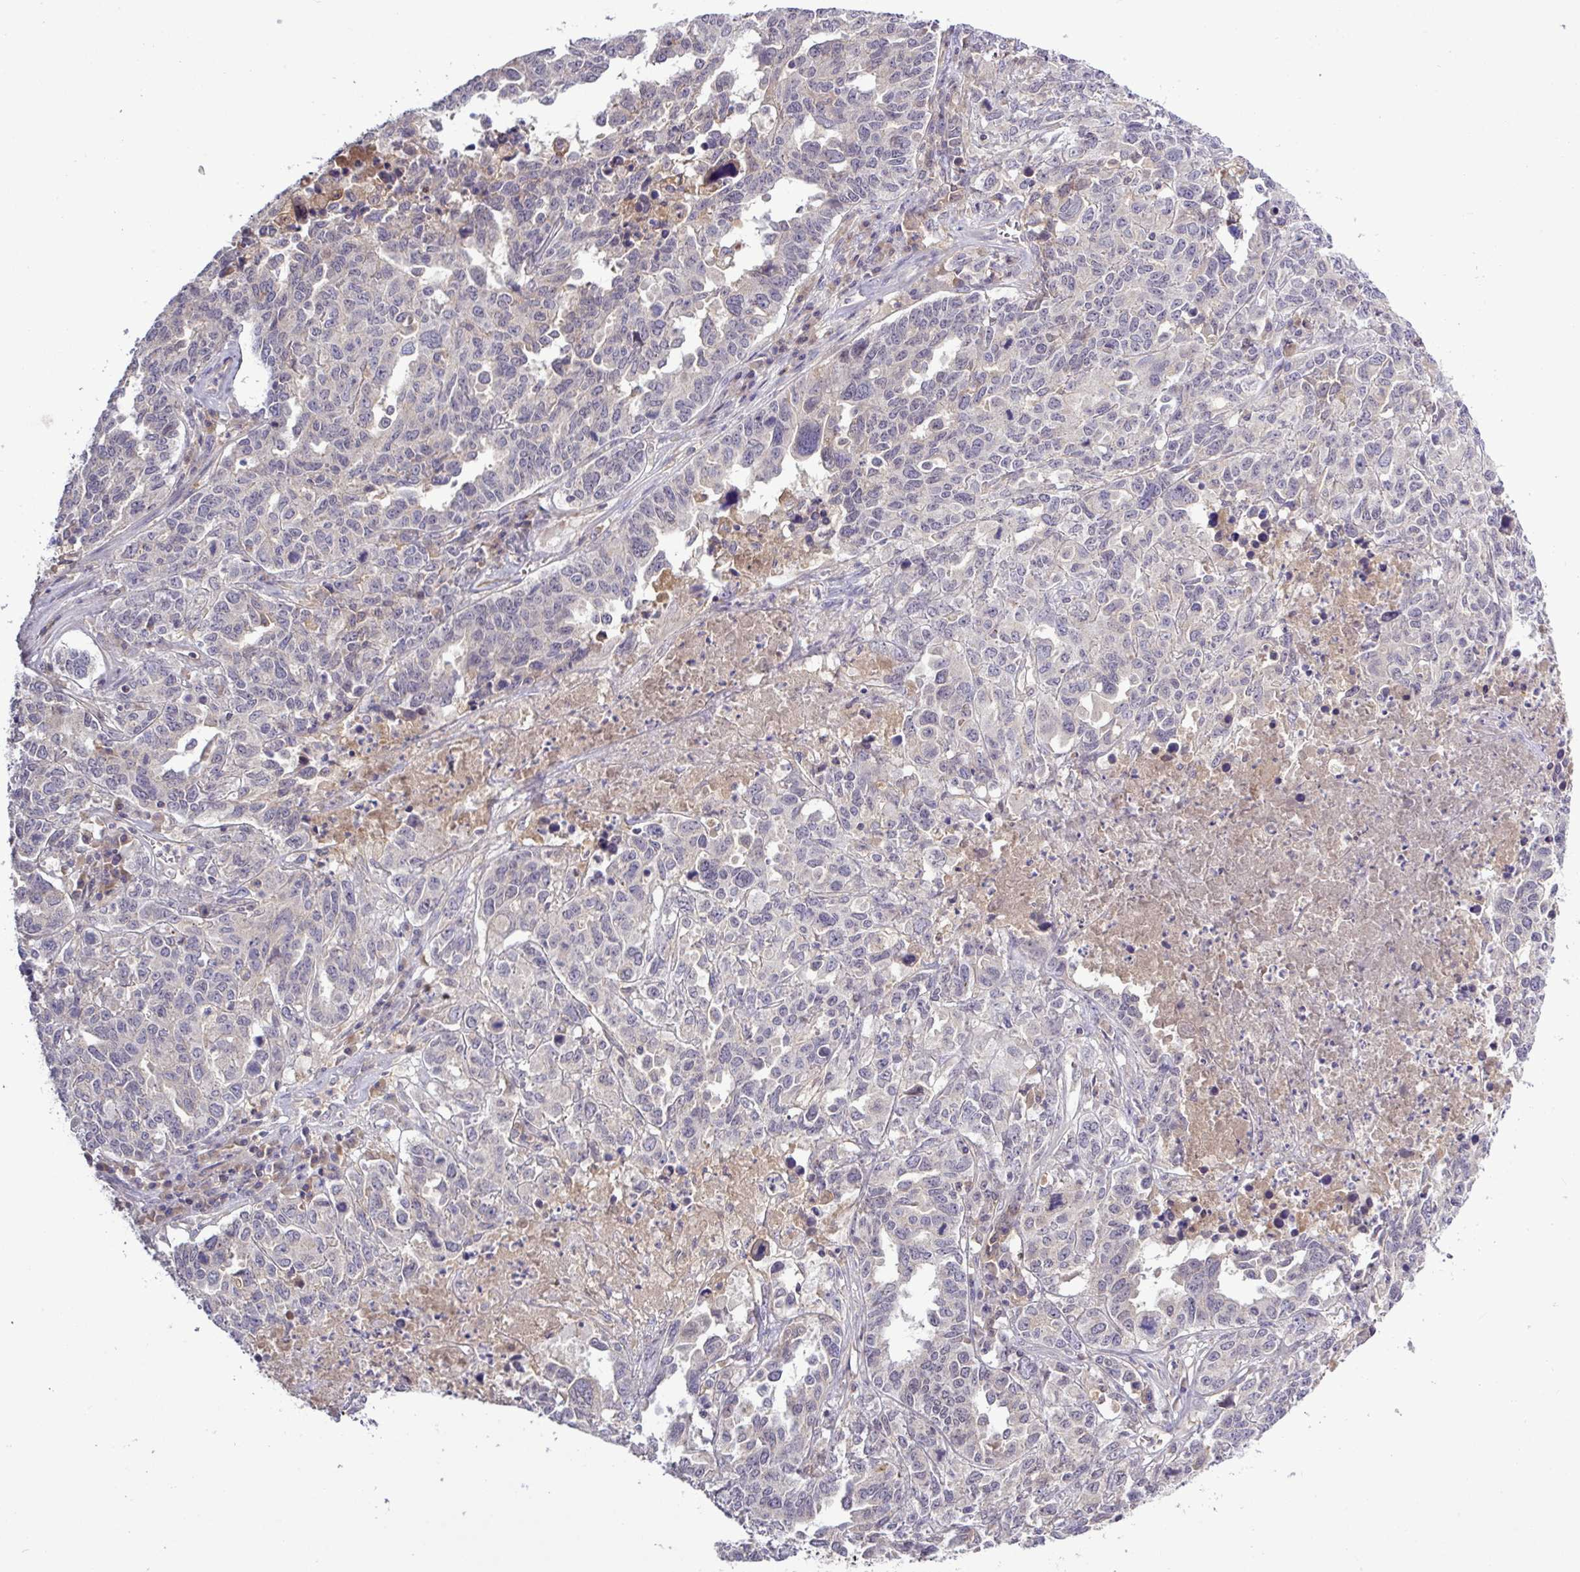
{"staining": {"intensity": "negative", "quantity": "none", "location": "none"}, "tissue": "ovarian cancer", "cell_type": "Tumor cells", "image_type": "cancer", "snomed": [{"axis": "morphology", "description": "Carcinoma, endometroid"}, {"axis": "topography", "description": "Ovary"}], "caption": "Histopathology image shows no protein staining in tumor cells of ovarian cancer tissue.", "gene": "TMEM62", "patient": {"sex": "female", "age": 62}}